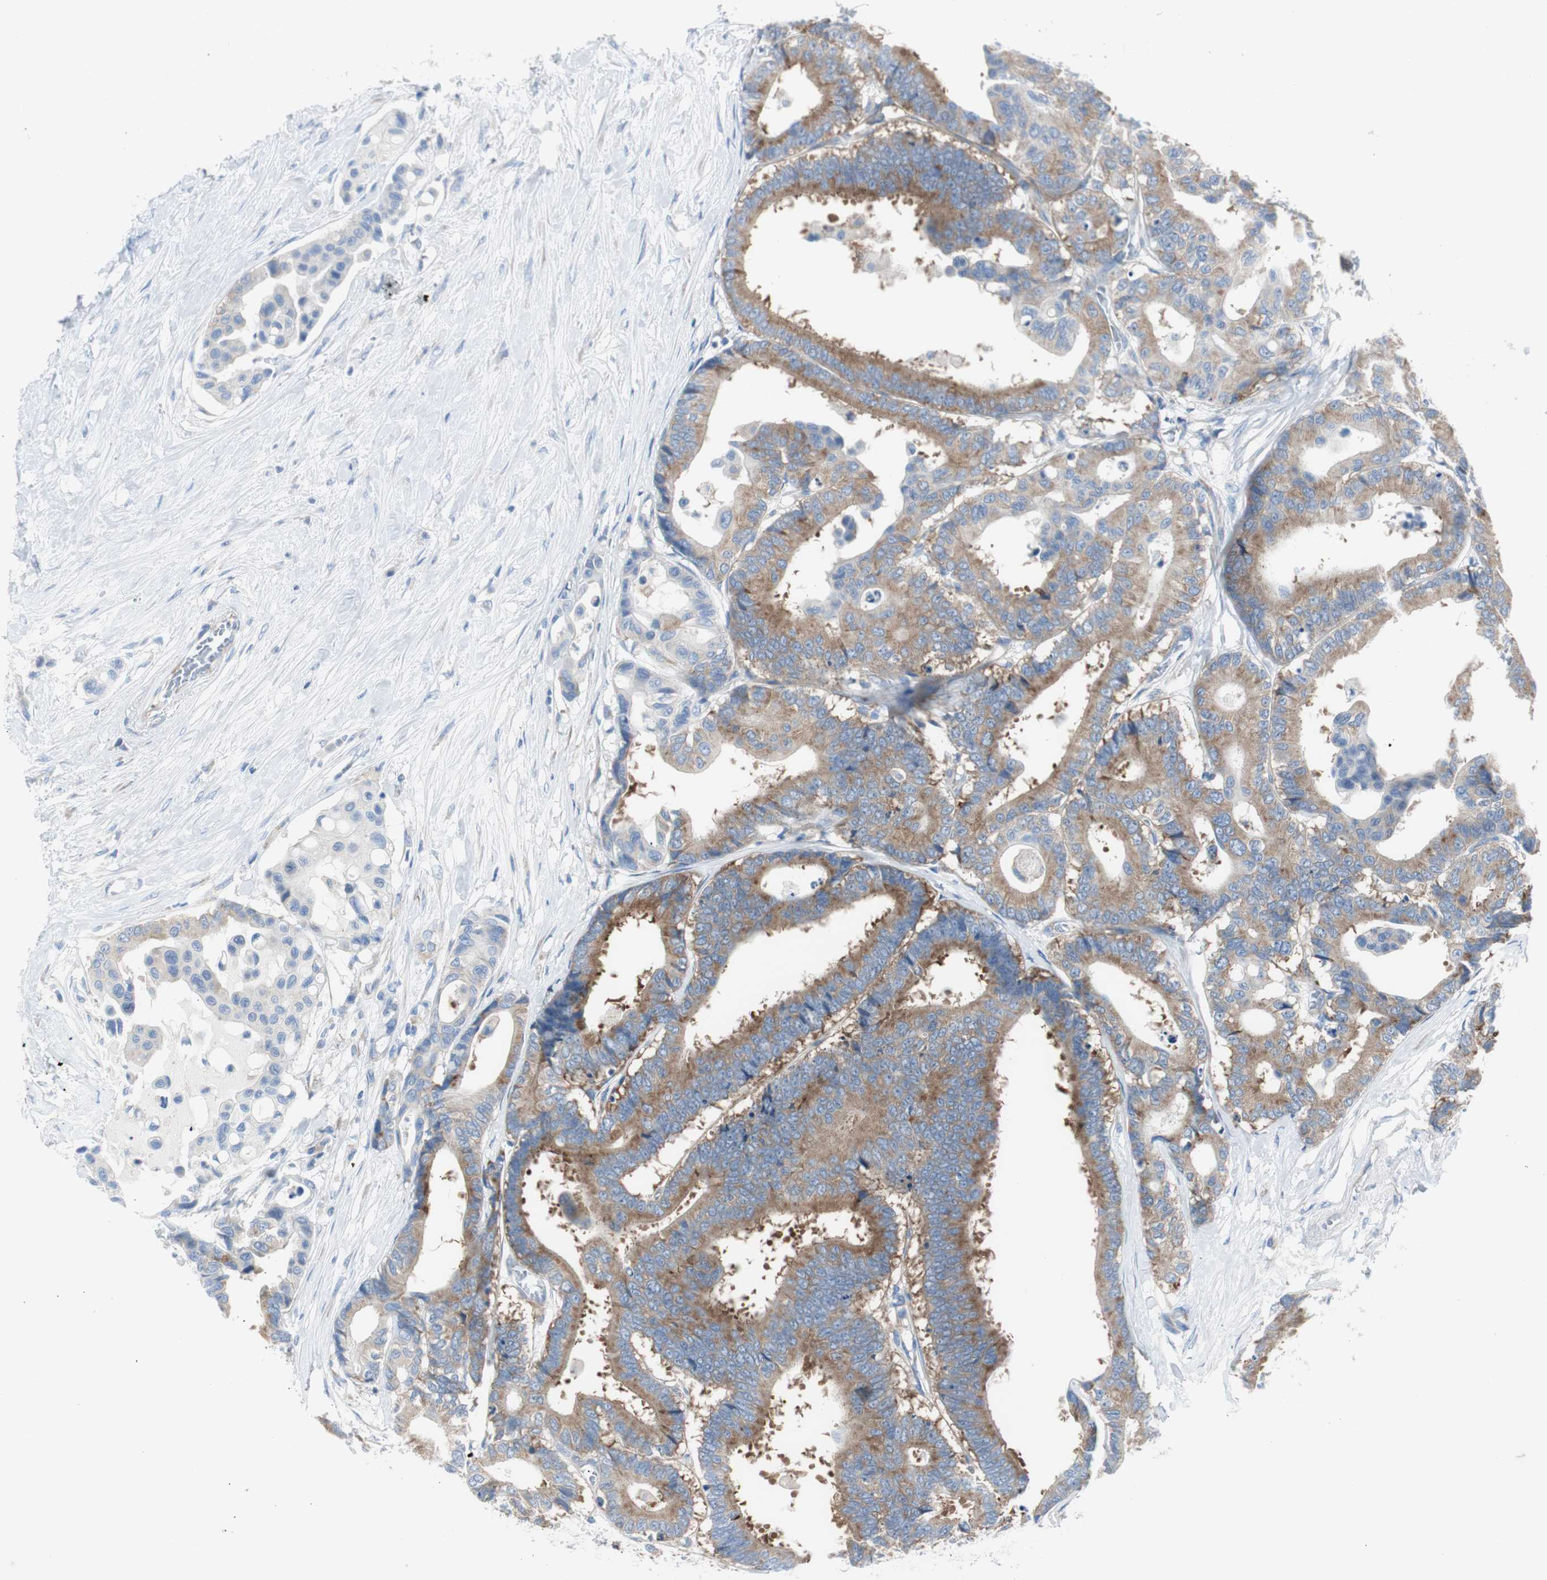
{"staining": {"intensity": "moderate", "quantity": ">75%", "location": "cytoplasmic/membranous"}, "tissue": "colorectal cancer", "cell_type": "Tumor cells", "image_type": "cancer", "snomed": [{"axis": "morphology", "description": "Normal tissue, NOS"}, {"axis": "morphology", "description": "Adenocarcinoma, NOS"}, {"axis": "topography", "description": "Colon"}], "caption": "Colorectal adenocarcinoma stained for a protein shows moderate cytoplasmic/membranous positivity in tumor cells.", "gene": "RPS12", "patient": {"sex": "male", "age": 82}}